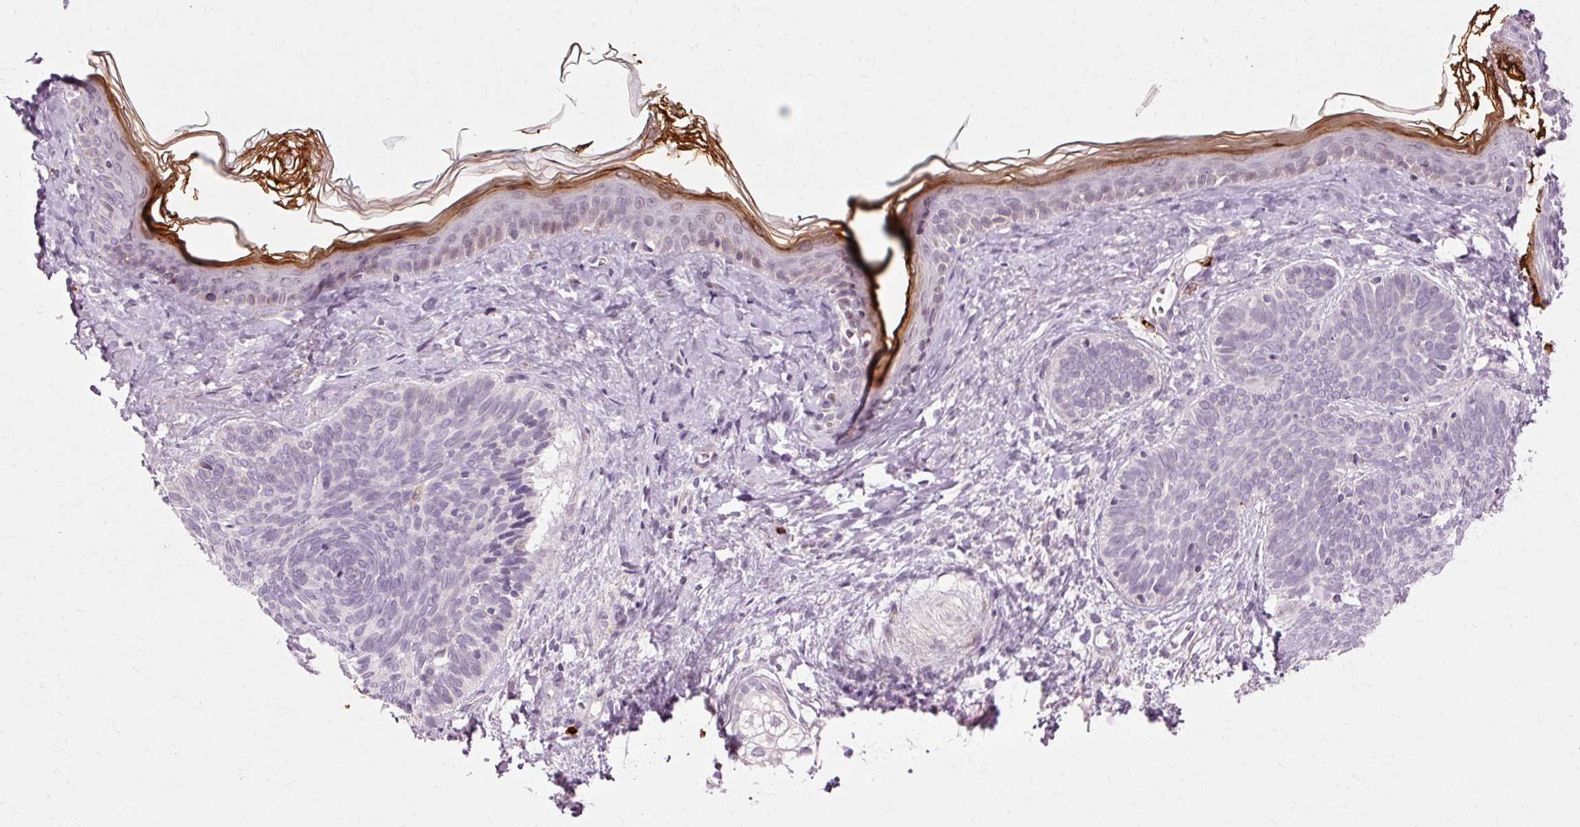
{"staining": {"intensity": "negative", "quantity": "none", "location": "none"}, "tissue": "skin cancer", "cell_type": "Tumor cells", "image_type": "cancer", "snomed": [{"axis": "morphology", "description": "Basal cell carcinoma"}, {"axis": "topography", "description": "Skin"}], "caption": "A photomicrograph of skin basal cell carcinoma stained for a protein displays no brown staining in tumor cells.", "gene": "RGPD5", "patient": {"sex": "female", "age": 81}}